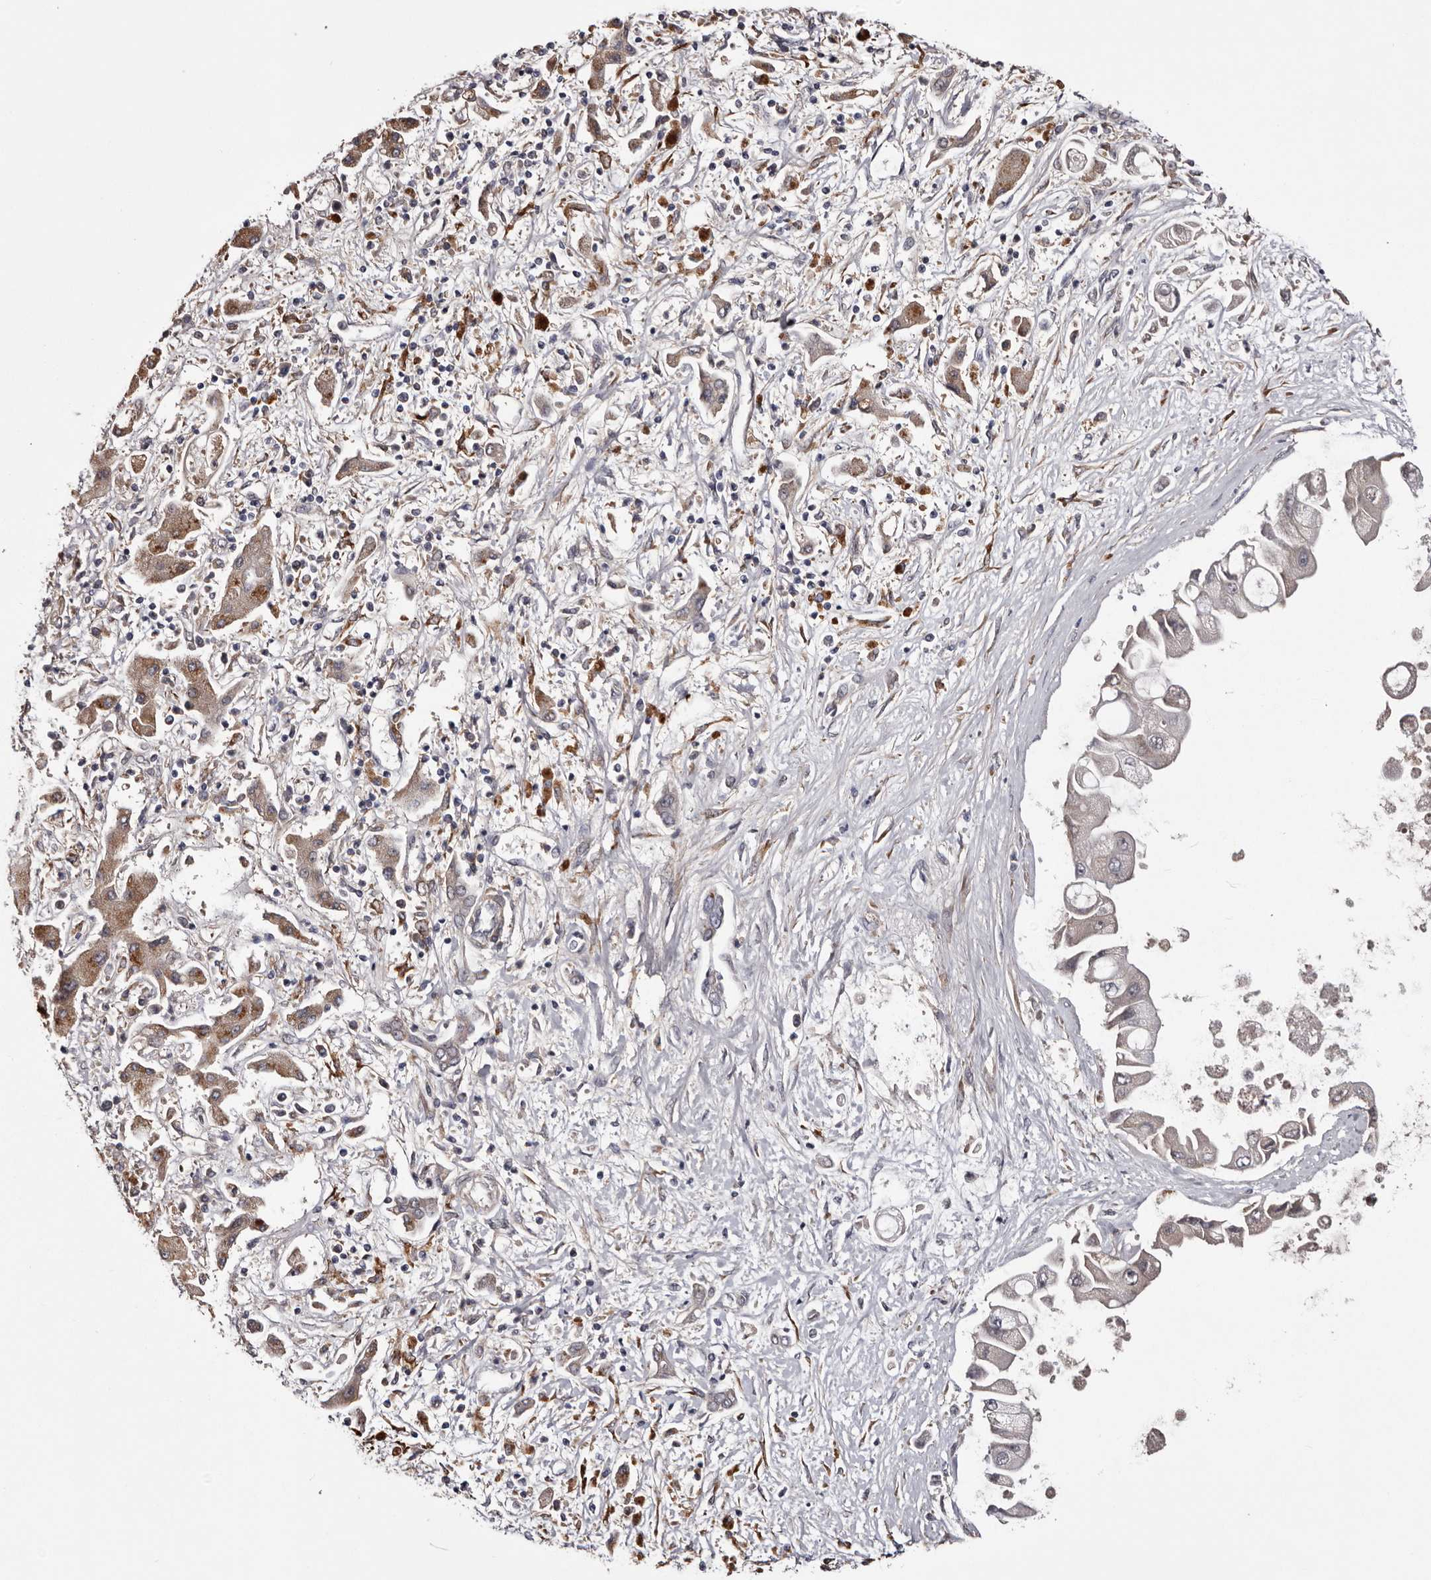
{"staining": {"intensity": "negative", "quantity": "none", "location": "none"}, "tissue": "liver cancer", "cell_type": "Tumor cells", "image_type": "cancer", "snomed": [{"axis": "morphology", "description": "Cholangiocarcinoma"}, {"axis": "topography", "description": "Liver"}], "caption": "This image is of cholangiocarcinoma (liver) stained with immunohistochemistry to label a protein in brown with the nuclei are counter-stained blue. There is no expression in tumor cells. (Stains: DAB IHC with hematoxylin counter stain, Microscopy: brightfield microscopy at high magnification).", "gene": "CYP1B1", "patient": {"sex": "male", "age": 50}}